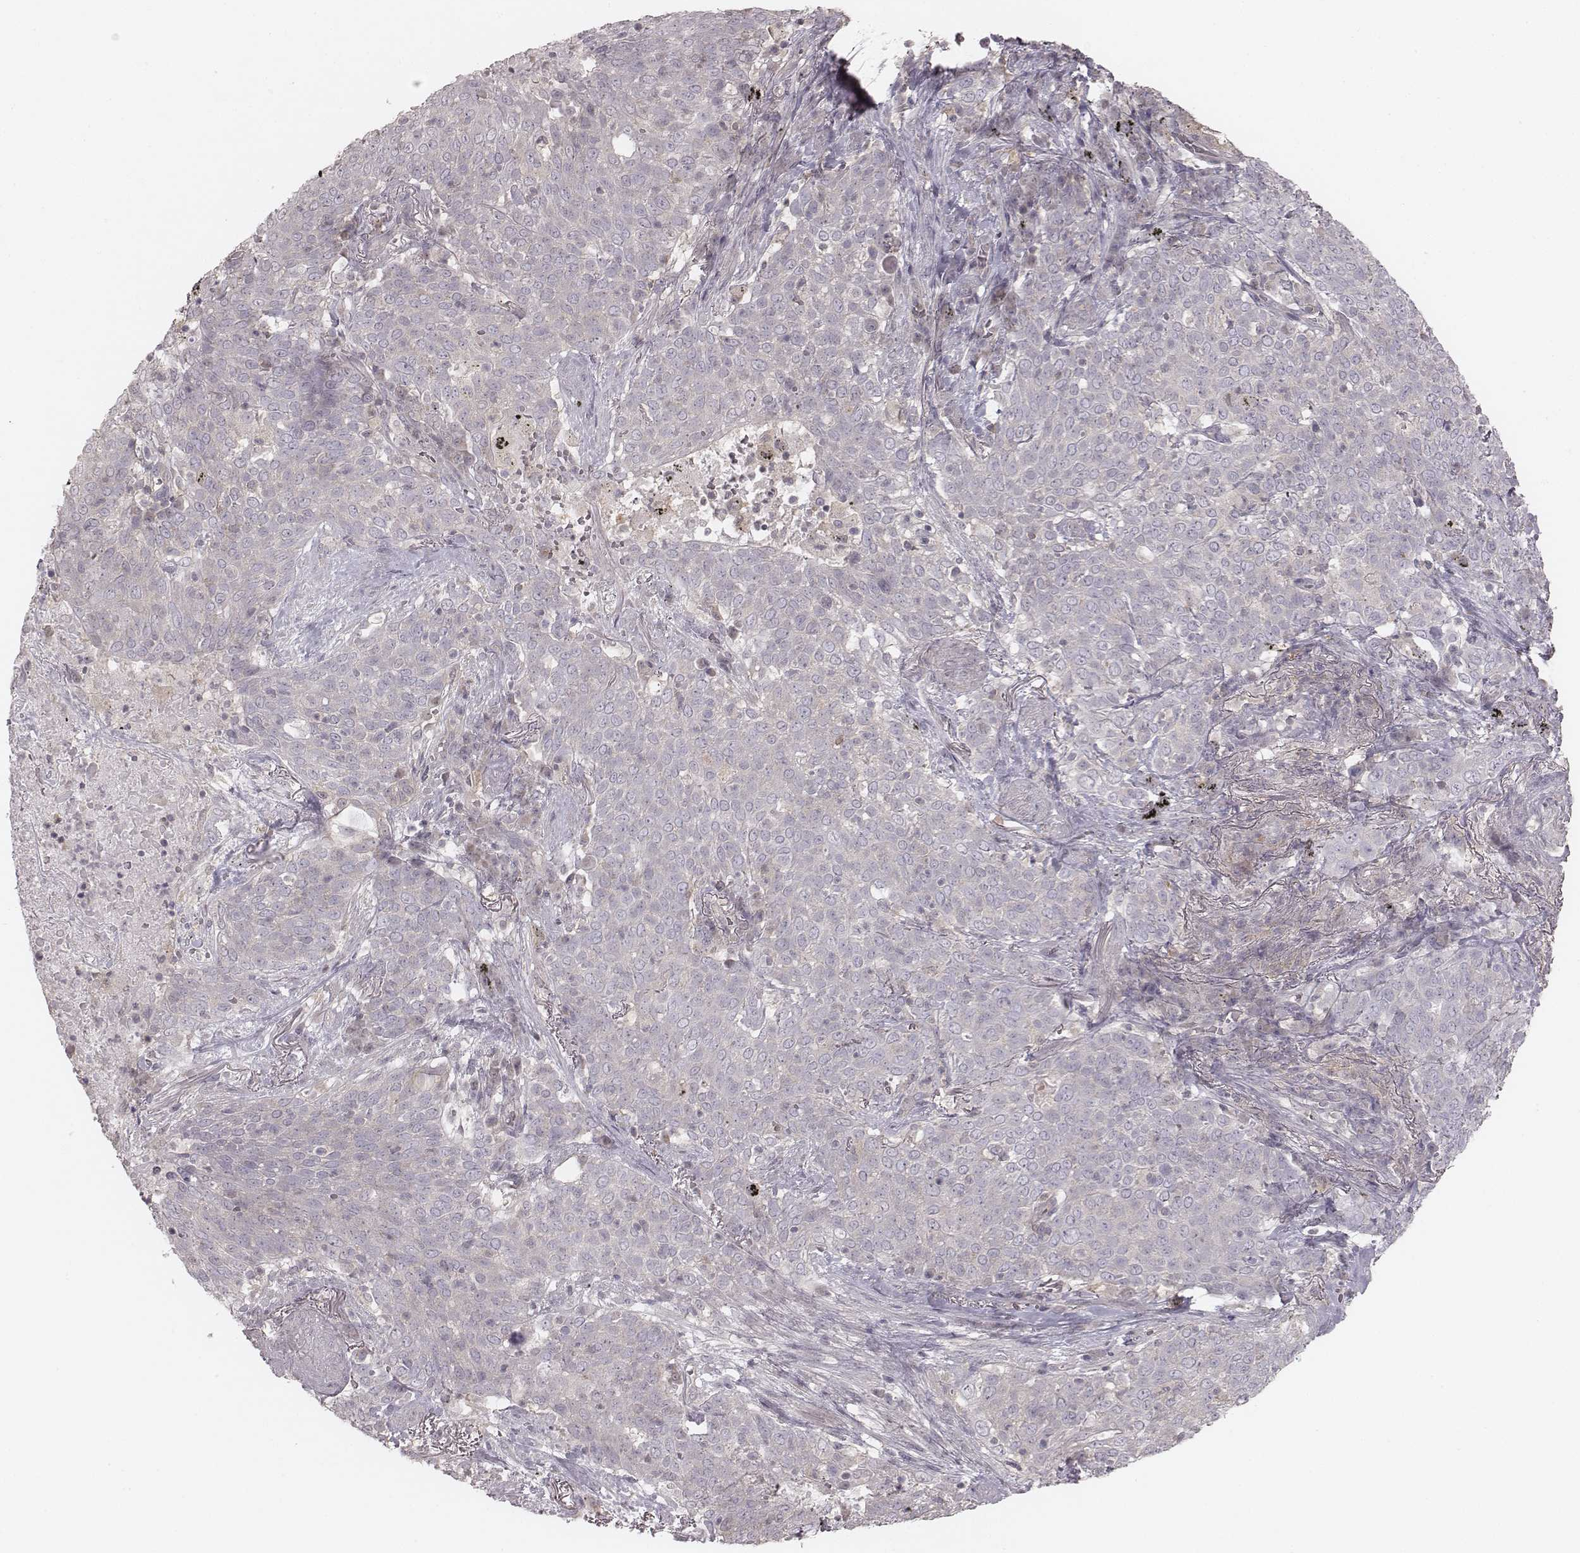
{"staining": {"intensity": "negative", "quantity": "none", "location": "none"}, "tissue": "lung cancer", "cell_type": "Tumor cells", "image_type": "cancer", "snomed": [{"axis": "morphology", "description": "Squamous cell carcinoma, NOS"}, {"axis": "topography", "description": "Lung"}], "caption": "Immunohistochemical staining of human lung squamous cell carcinoma exhibits no significant staining in tumor cells.", "gene": "TDRD5", "patient": {"sex": "male", "age": 82}}